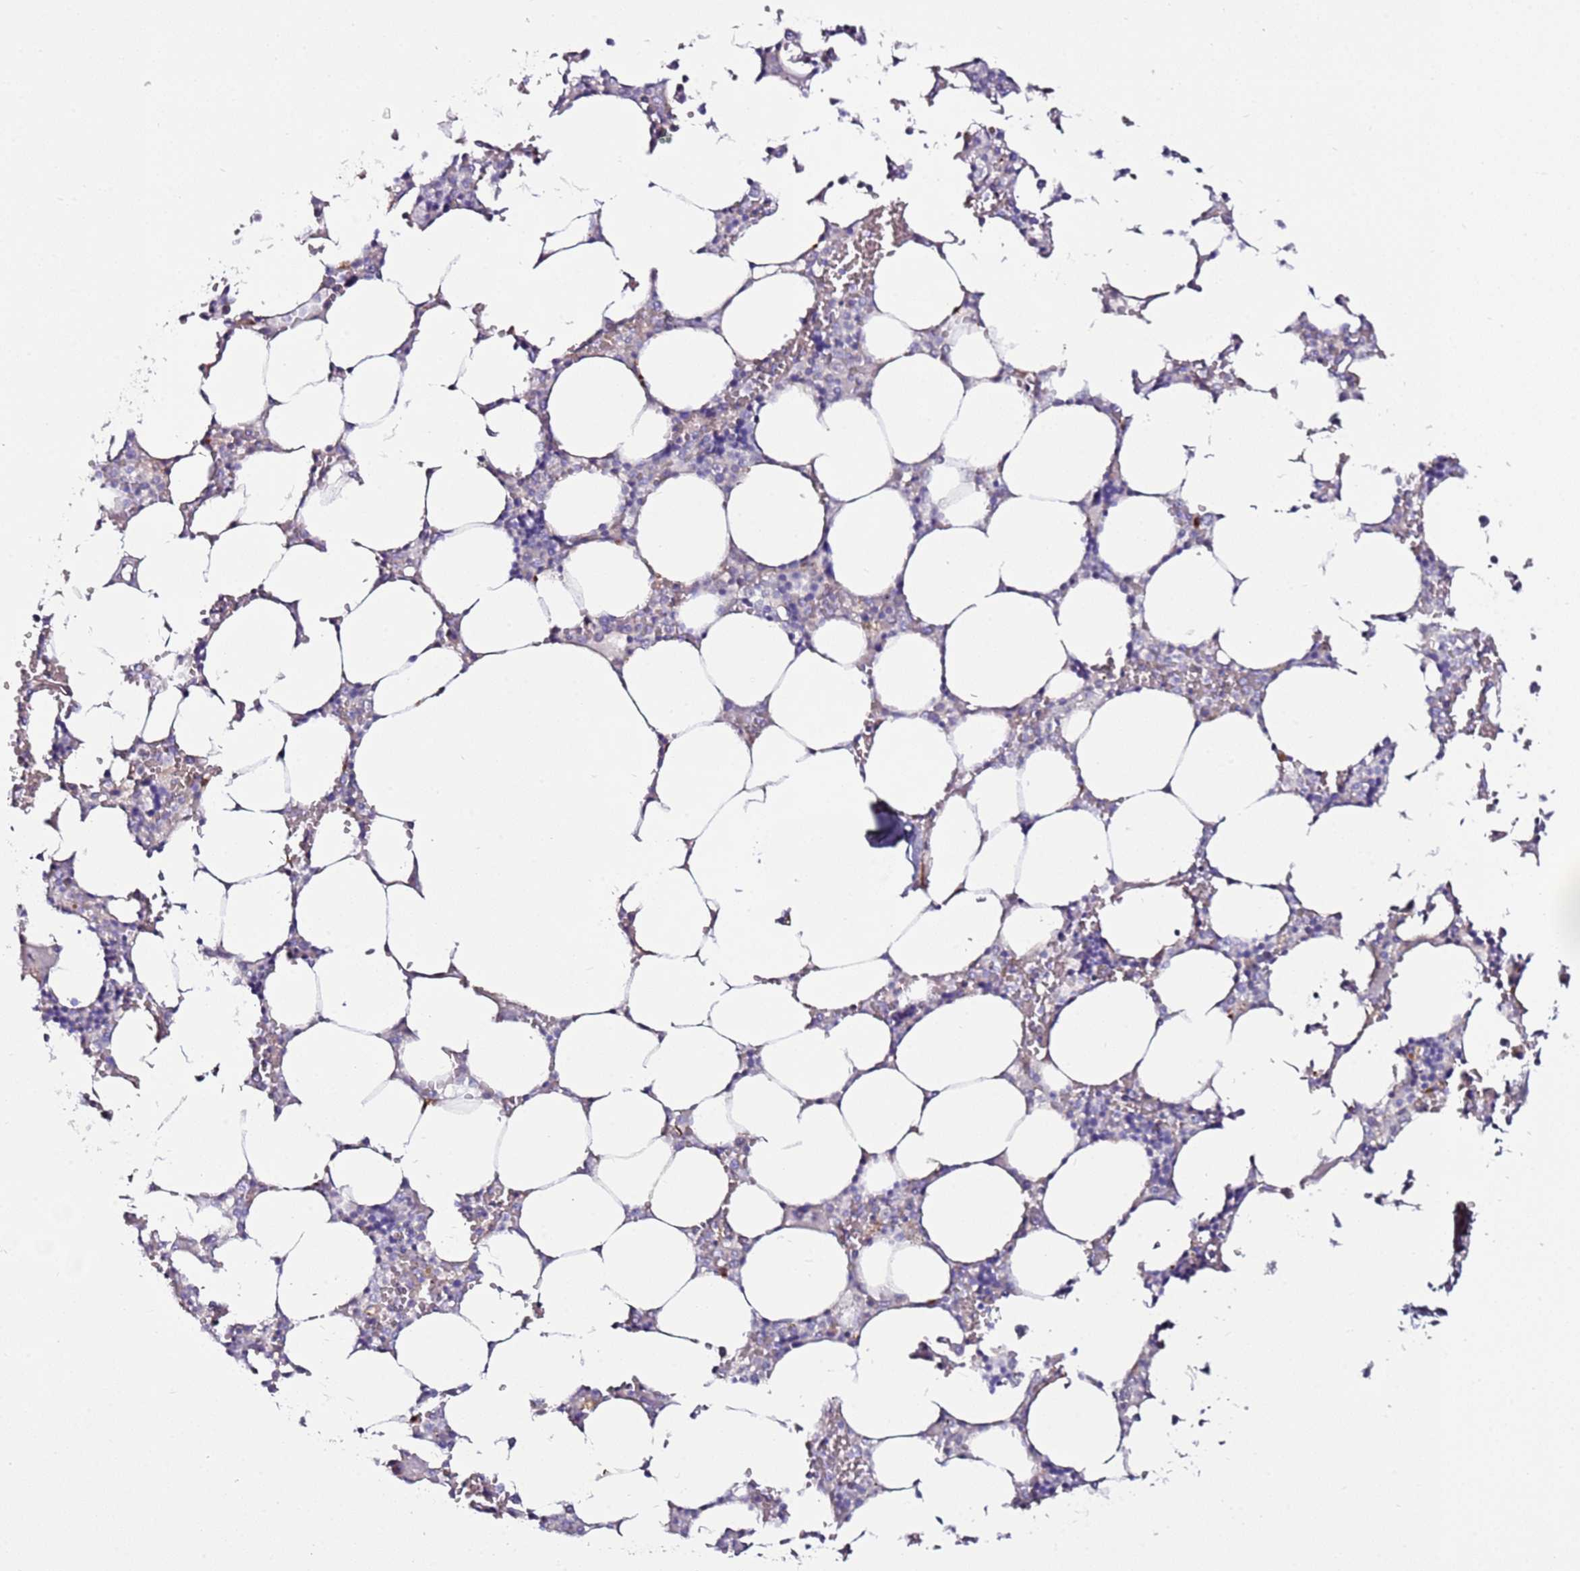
{"staining": {"intensity": "negative", "quantity": "none", "location": "none"}, "tissue": "bone marrow", "cell_type": "Hematopoietic cells", "image_type": "normal", "snomed": [{"axis": "morphology", "description": "Normal tissue, NOS"}, {"axis": "topography", "description": "Bone marrow"}], "caption": "The immunohistochemistry (IHC) histopathology image has no significant positivity in hematopoietic cells of bone marrow.", "gene": "SRRM5", "patient": {"sex": "male", "age": 64}}